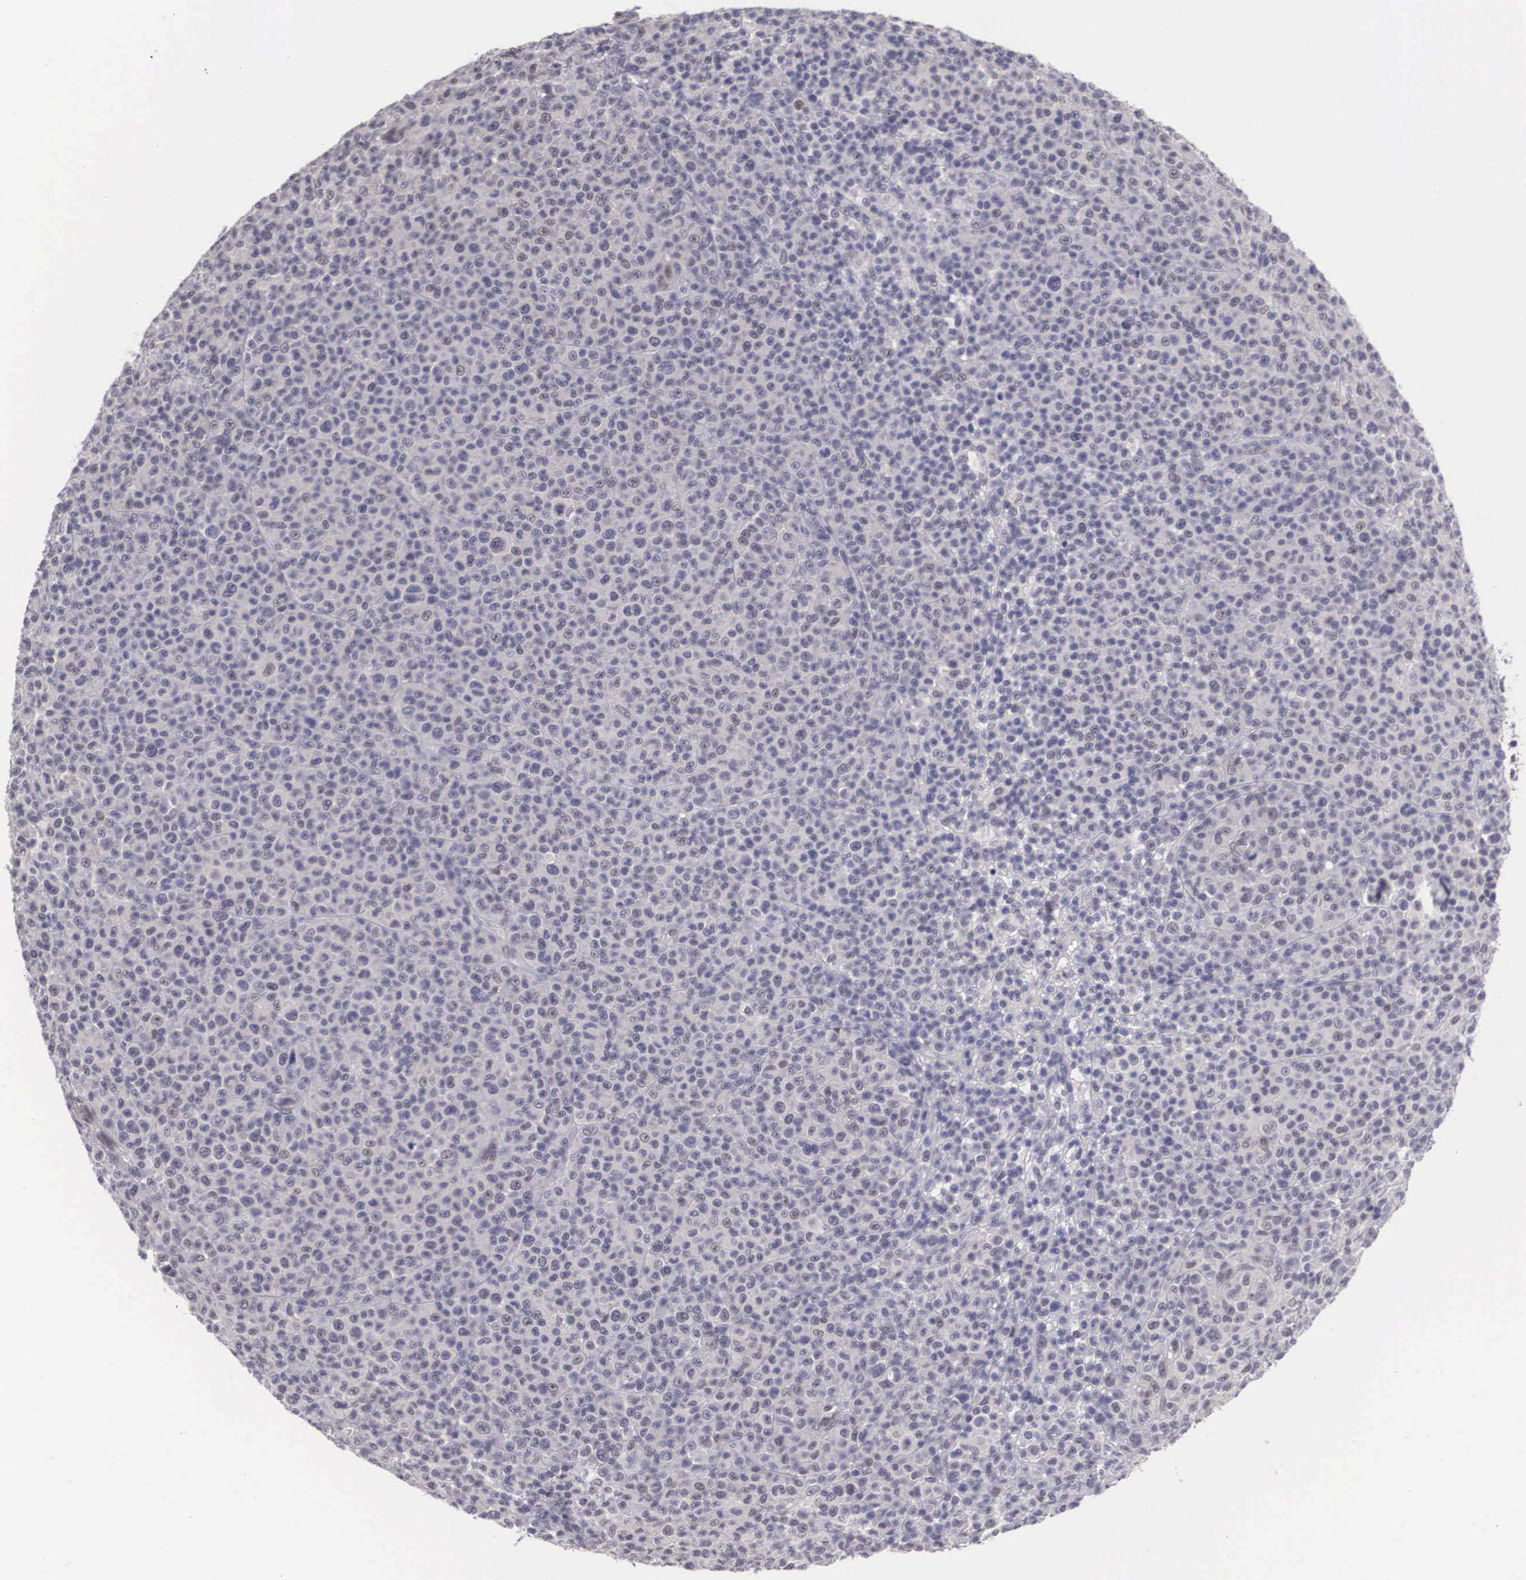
{"staining": {"intensity": "negative", "quantity": "none", "location": "none"}, "tissue": "melanoma", "cell_type": "Tumor cells", "image_type": "cancer", "snomed": [{"axis": "morphology", "description": "Malignant melanoma, Metastatic site"}, {"axis": "topography", "description": "Skin"}], "caption": "The IHC image has no significant expression in tumor cells of malignant melanoma (metastatic site) tissue.", "gene": "ZNF275", "patient": {"sex": "male", "age": 32}}